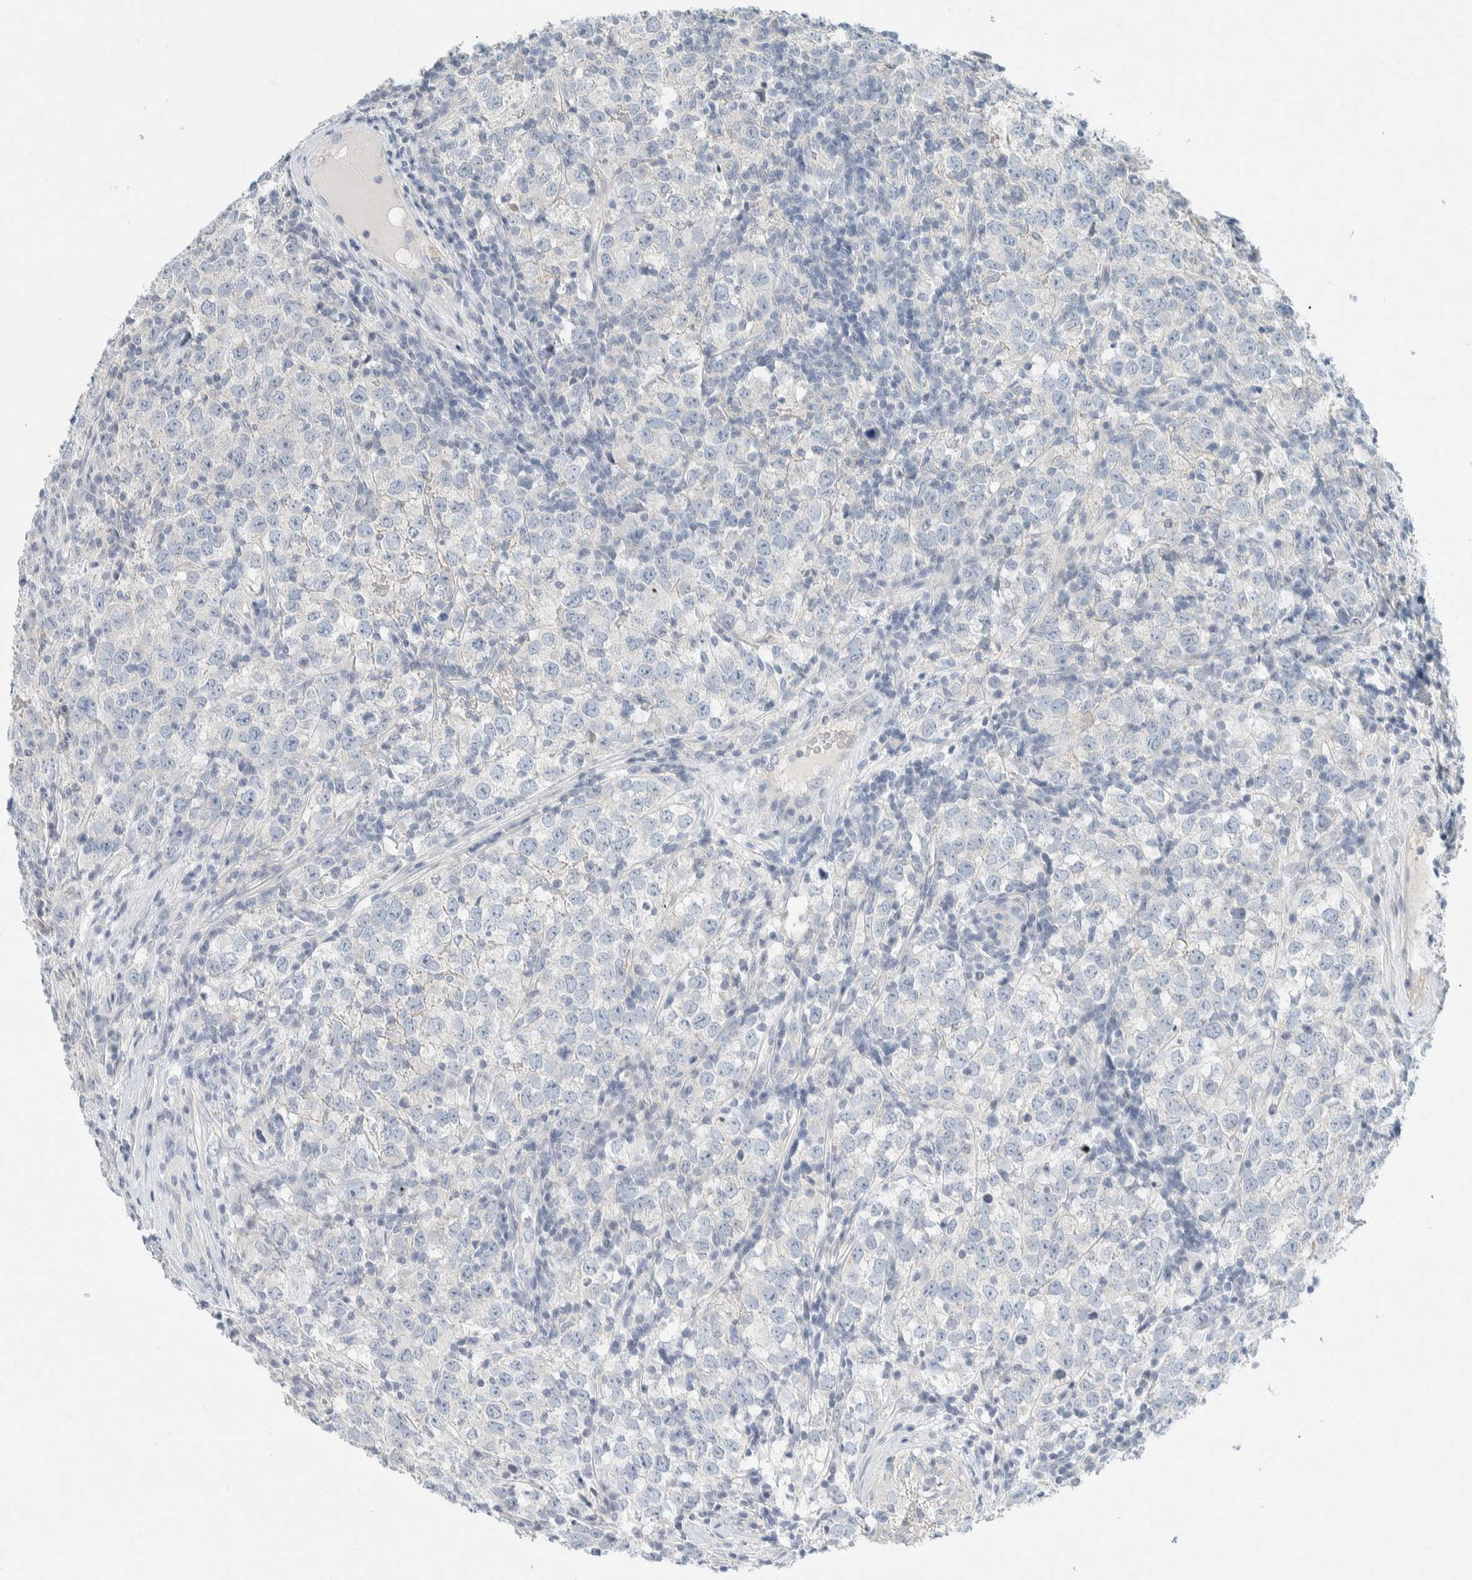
{"staining": {"intensity": "negative", "quantity": "none", "location": "none"}, "tissue": "testis cancer", "cell_type": "Tumor cells", "image_type": "cancer", "snomed": [{"axis": "morphology", "description": "Seminoma, NOS"}, {"axis": "morphology", "description": "Carcinoma, Embryonal, NOS"}, {"axis": "topography", "description": "Testis"}], "caption": "Immunohistochemical staining of human testis cancer (seminoma) exhibits no significant staining in tumor cells.", "gene": "ALOX12B", "patient": {"sex": "male", "age": 28}}